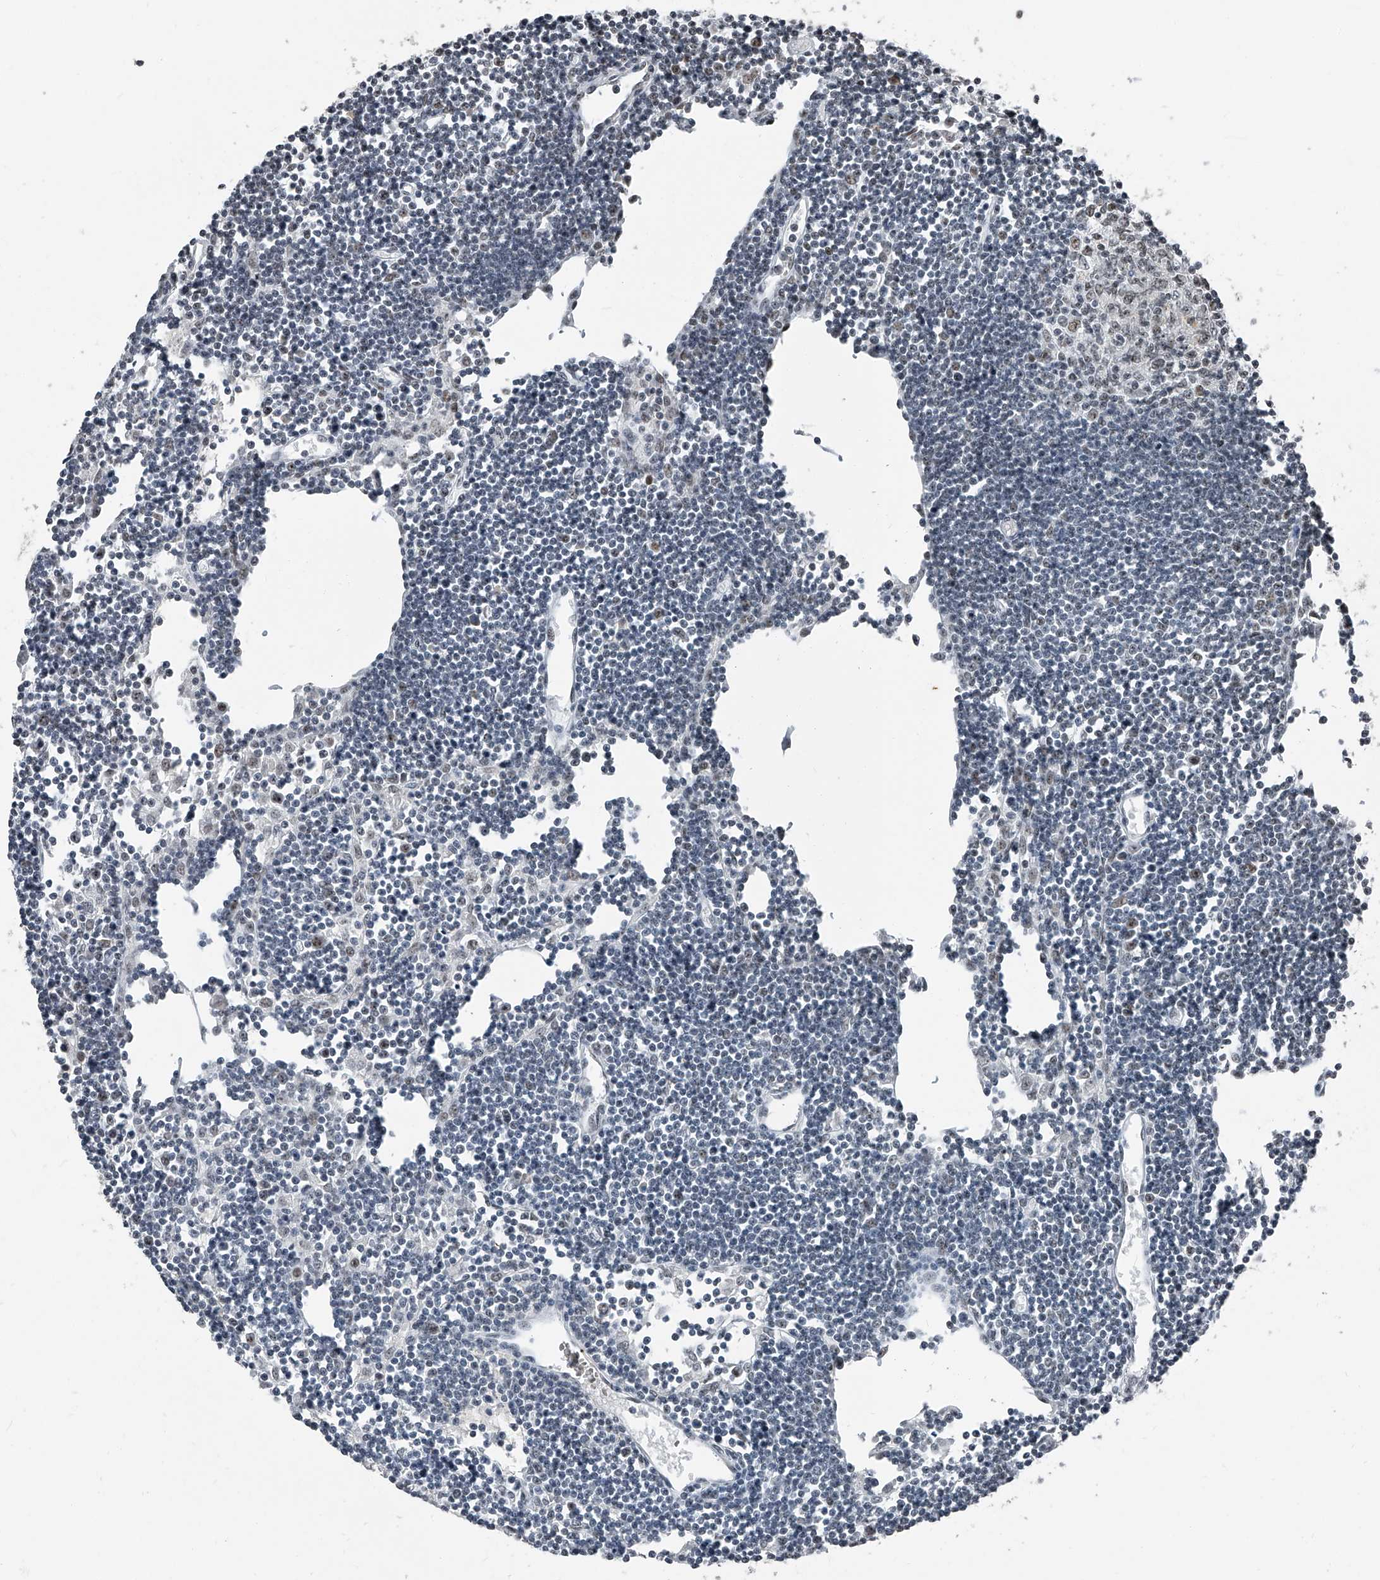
{"staining": {"intensity": "weak", "quantity": "25%-75%", "location": "nuclear"}, "tissue": "lymph node", "cell_type": "Germinal center cells", "image_type": "normal", "snomed": [{"axis": "morphology", "description": "Normal tissue, NOS"}, {"axis": "topography", "description": "Lymph node"}], "caption": "Weak nuclear protein positivity is present in approximately 25%-75% of germinal center cells in lymph node.", "gene": "TCOF1", "patient": {"sex": "female", "age": 11}}